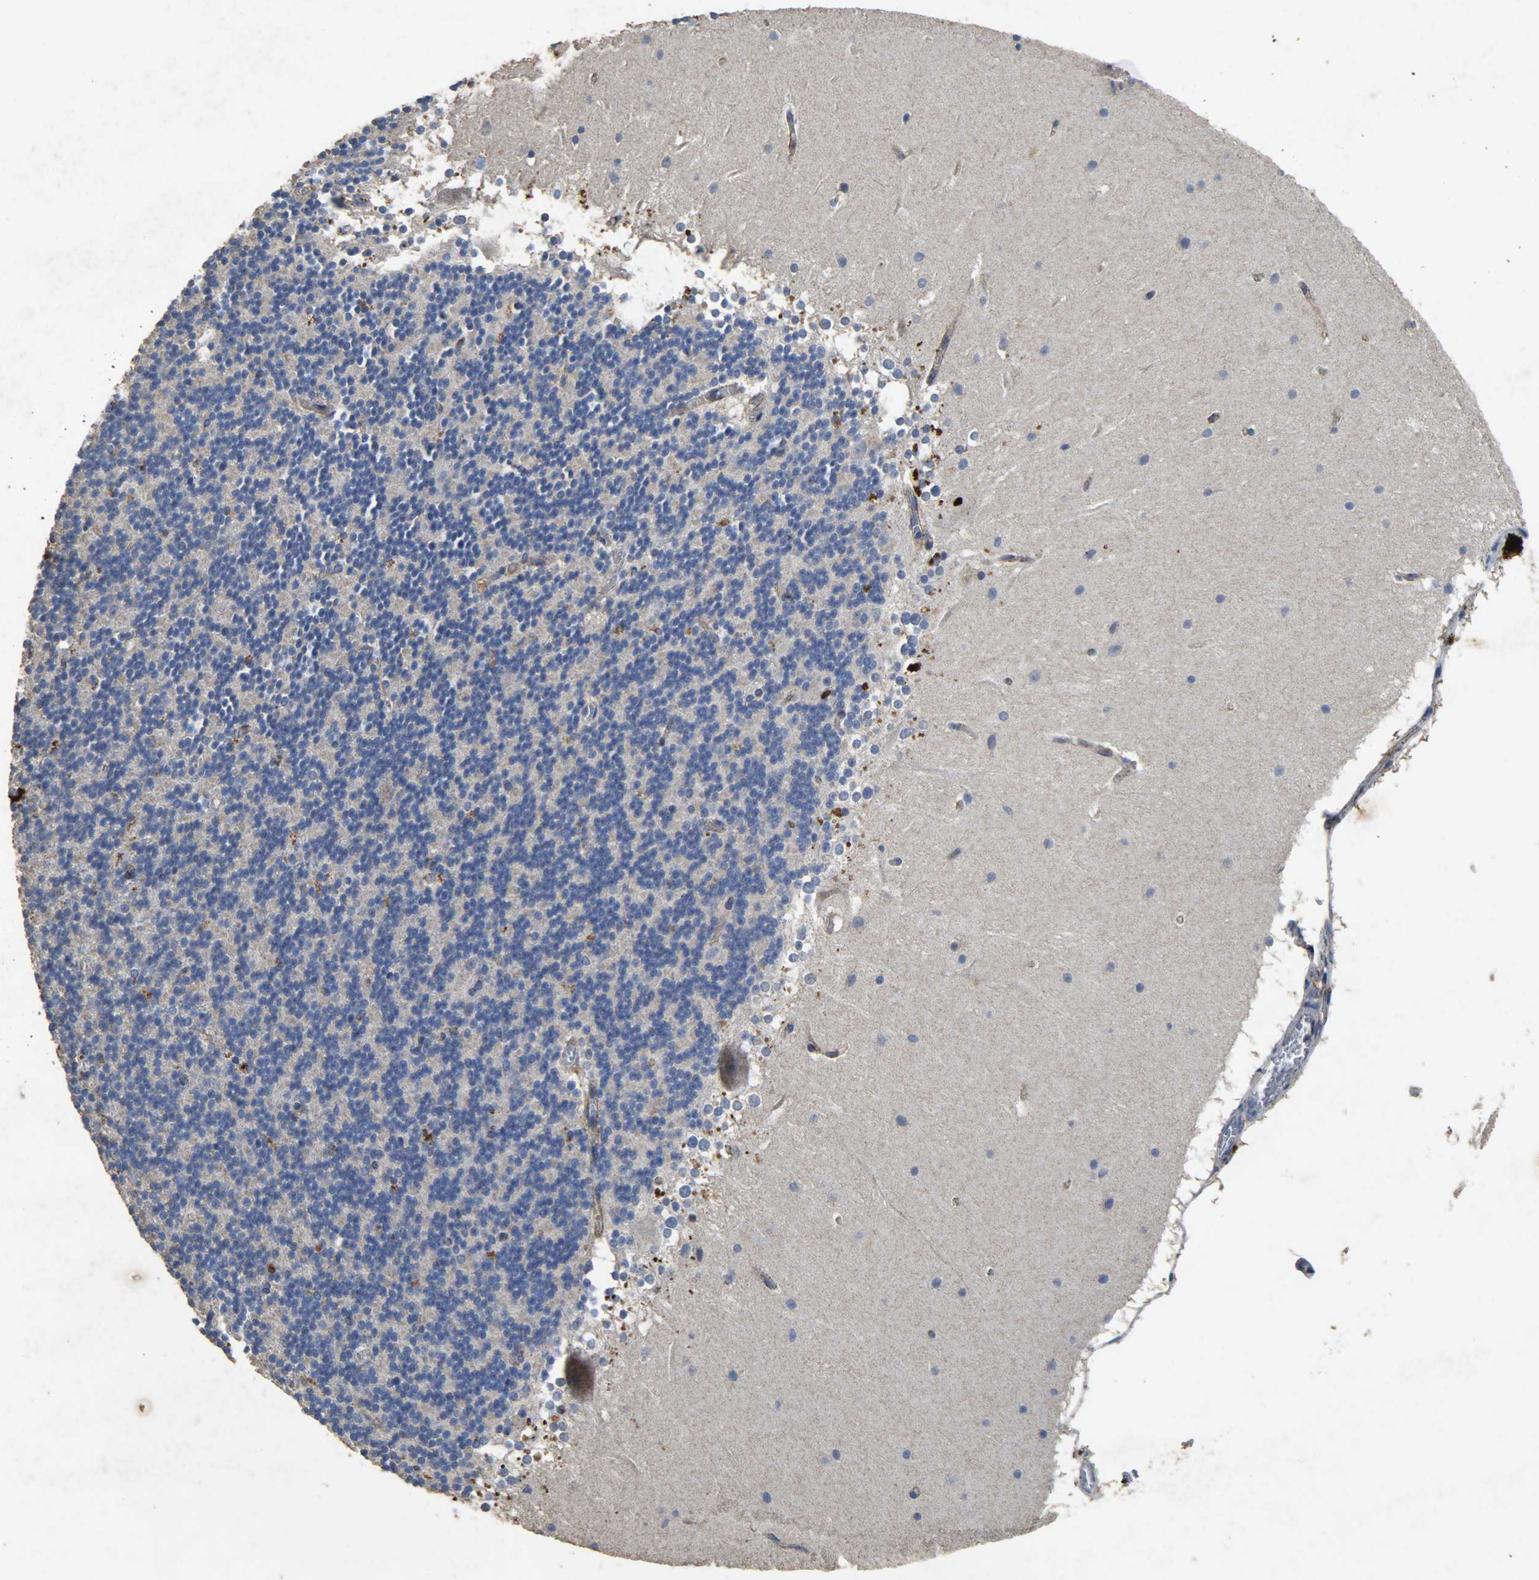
{"staining": {"intensity": "moderate", "quantity": "<25%", "location": "cytoplasmic/membranous"}, "tissue": "cerebellum", "cell_type": "Cells in granular layer", "image_type": "normal", "snomed": [{"axis": "morphology", "description": "Normal tissue, NOS"}, {"axis": "topography", "description": "Cerebellum"}], "caption": "The immunohistochemical stain shows moderate cytoplasmic/membranous positivity in cells in granular layer of normal cerebellum.", "gene": "TPM4", "patient": {"sex": "female", "age": 19}}